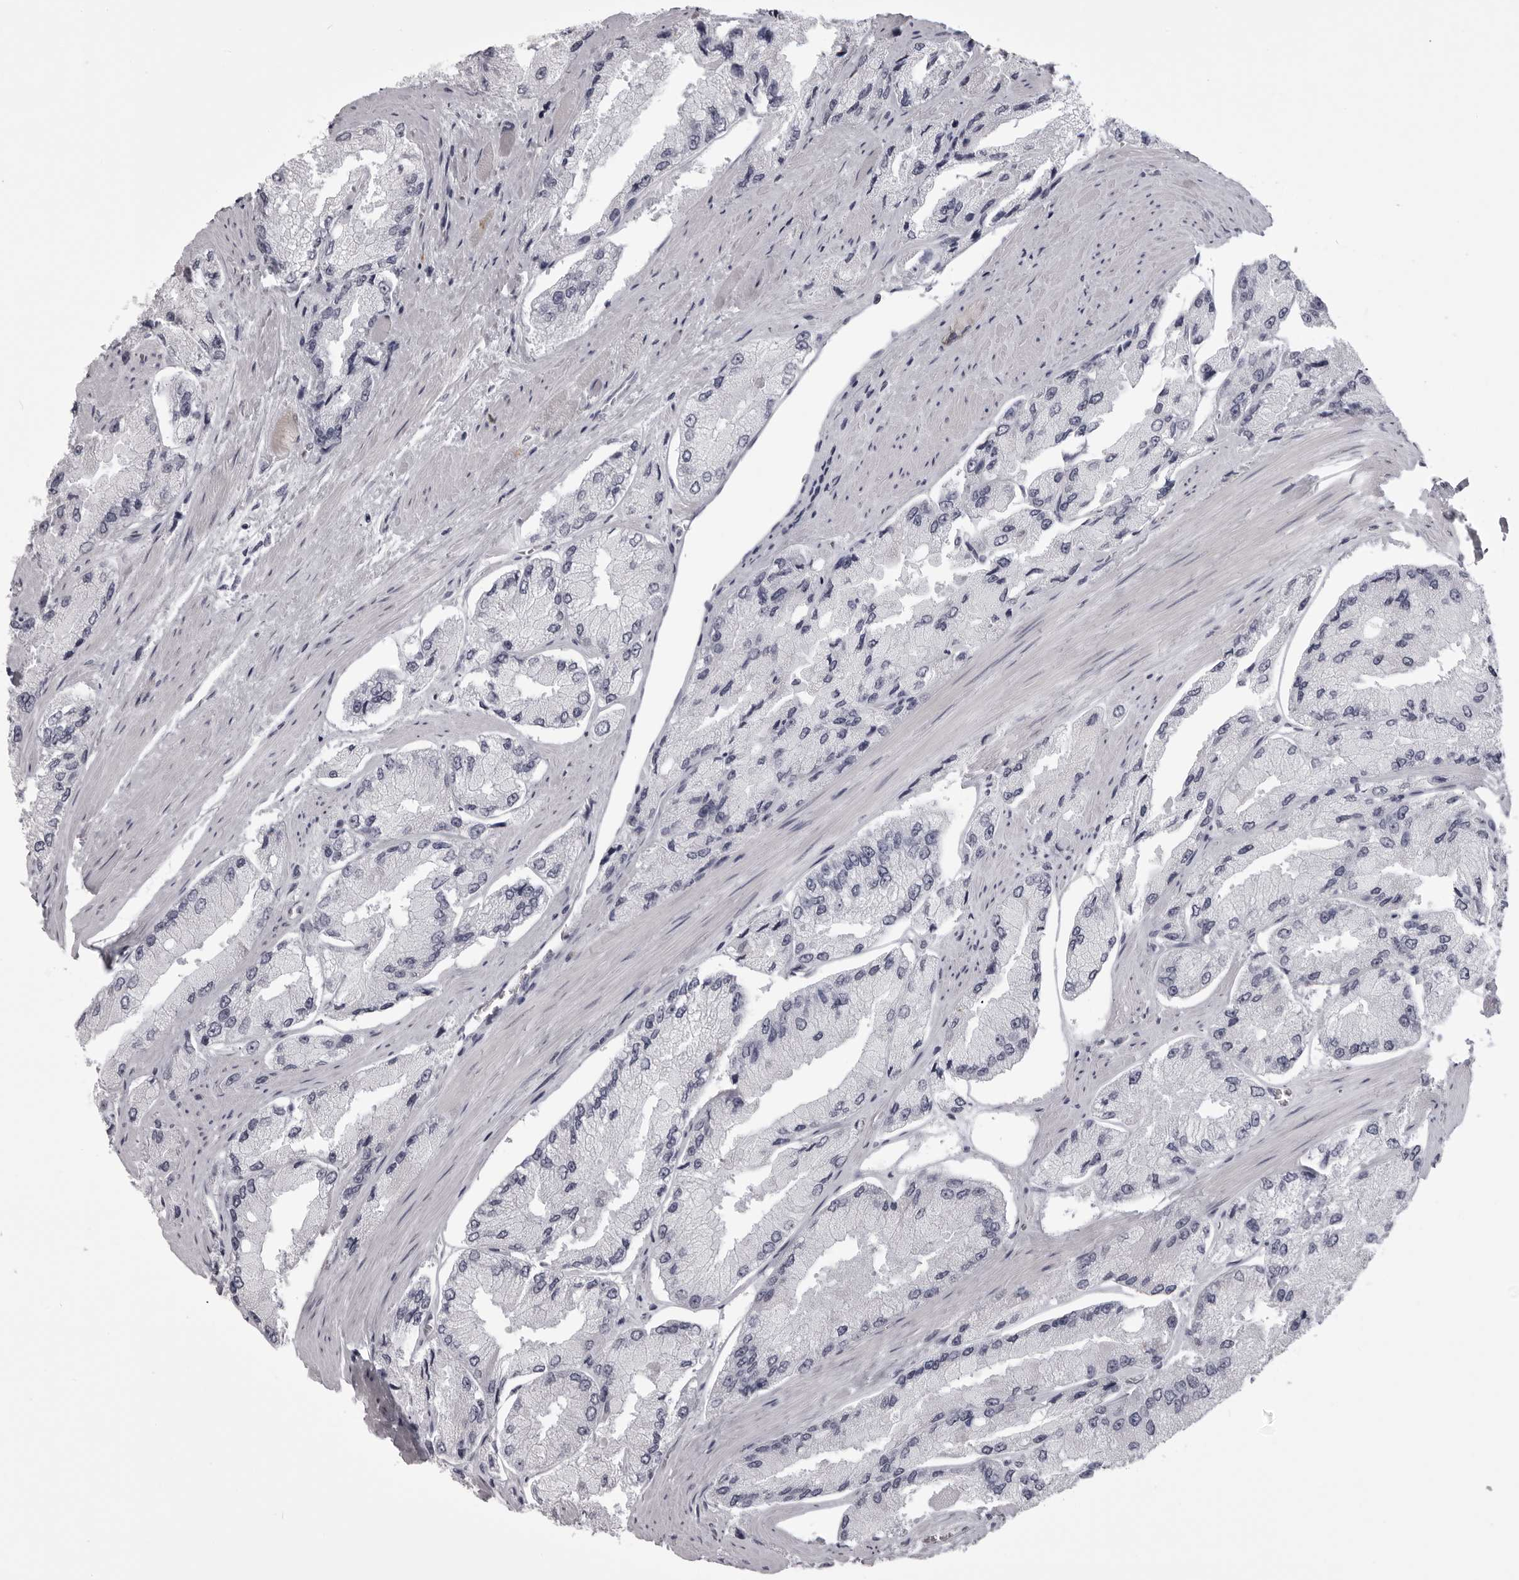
{"staining": {"intensity": "negative", "quantity": "none", "location": "none"}, "tissue": "prostate cancer", "cell_type": "Tumor cells", "image_type": "cancer", "snomed": [{"axis": "morphology", "description": "Adenocarcinoma, High grade"}, {"axis": "topography", "description": "Prostate"}], "caption": "Immunohistochemistry photomicrograph of neoplastic tissue: prostate high-grade adenocarcinoma stained with DAB (3,3'-diaminobenzidine) displays no significant protein expression in tumor cells. (Stains: DAB (3,3'-diaminobenzidine) immunohistochemistry with hematoxylin counter stain, Microscopy: brightfield microscopy at high magnification).", "gene": "EPHA10", "patient": {"sex": "male", "age": 58}}